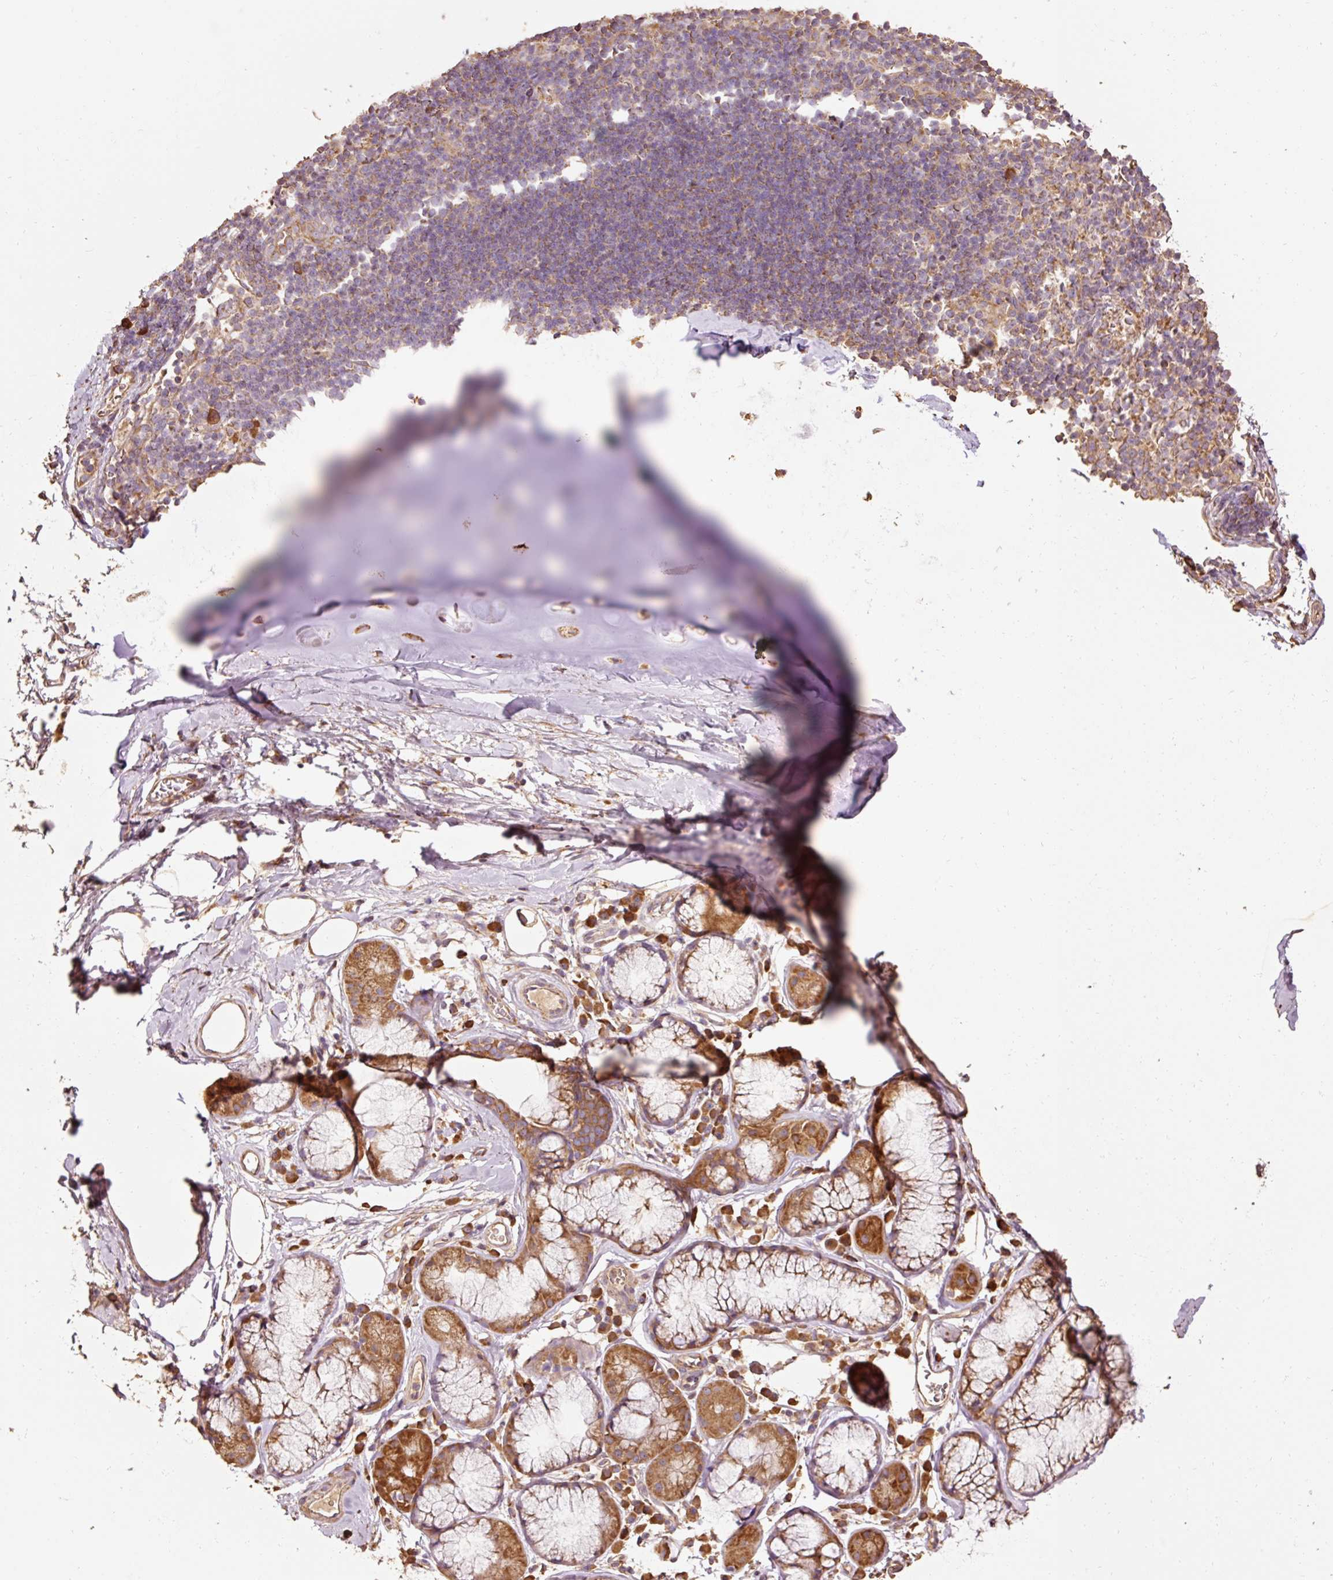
{"staining": {"intensity": "moderate", "quantity": ">75%", "location": "cytoplasmic/membranous"}, "tissue": "adipose tissue", "cell_type": "Adipocytes", "image_type": "normal", "snomed": [{"axis": "morphology", "description": "Normal tissue, NOS"}, {"axis": "topography", "description": "Cartilage tissue"}, {"axis": "topography", "description": "Bronchus"}], "caption": "Protein analysis of unremarkable adipose tissue demonstrates moderate cytoplasmic/membranous staining in approximately >75% of adipocytes.", "gene": "EFHC1", "patient": {"sex": "male", "age": 58}}